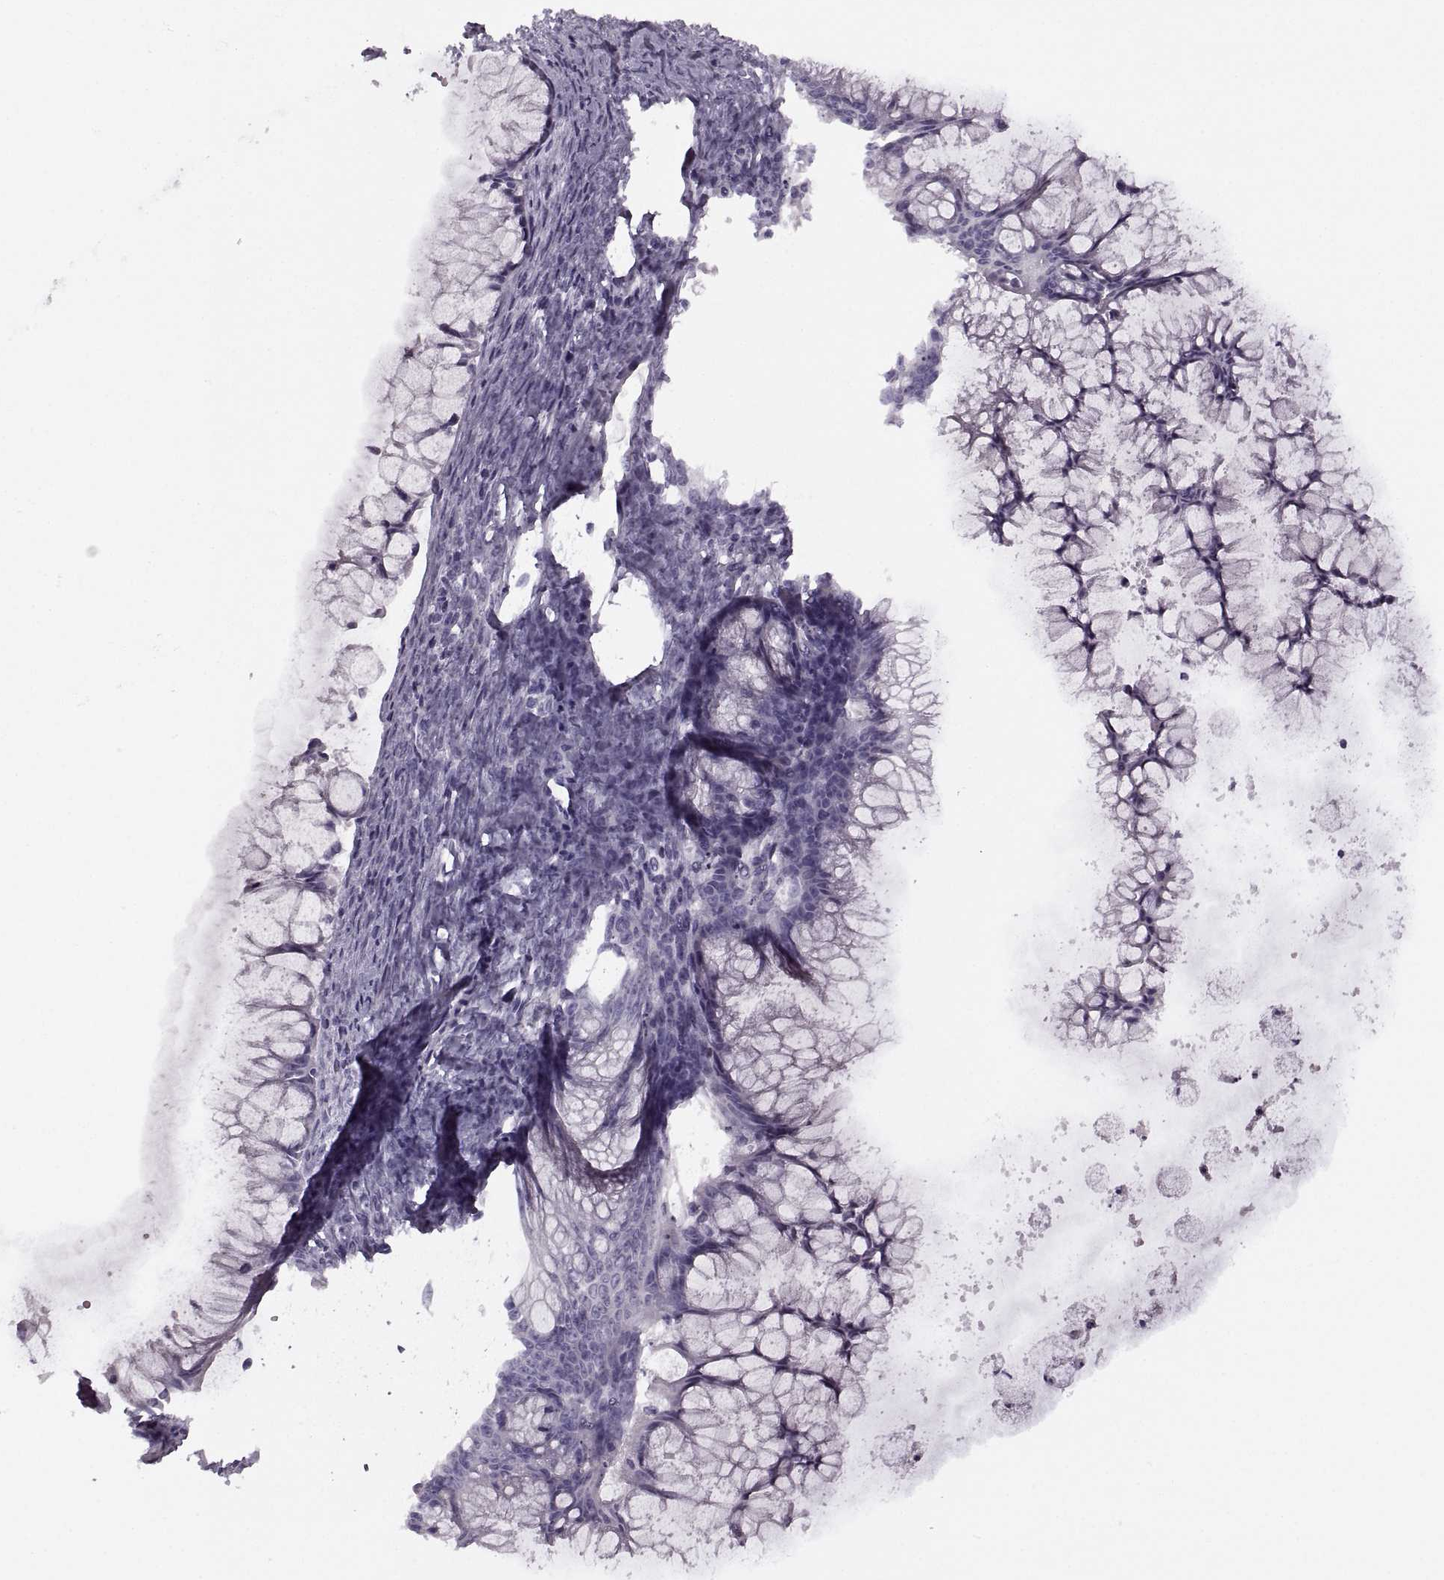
{"staining": {"intensity": "negative", "quantity": "none", "location": "none"}, "tissue": "ovarian cancer", "cell_type": "Tumor cells", "image_type": "cancer", "snomed": [{"axis": "morphology", "description": "Cystadenocarcinoma, mucinous, NOS"}, {"axis": "topography", "description": "Ovary"}], "caption": "This is an IHC photomicrograph of human ovarian mucinous cystadenocarcinoma. There is no positivity in tumor cells.", "gene": "PIERCE1", "patient": {"sex": "female", "age": 41}}